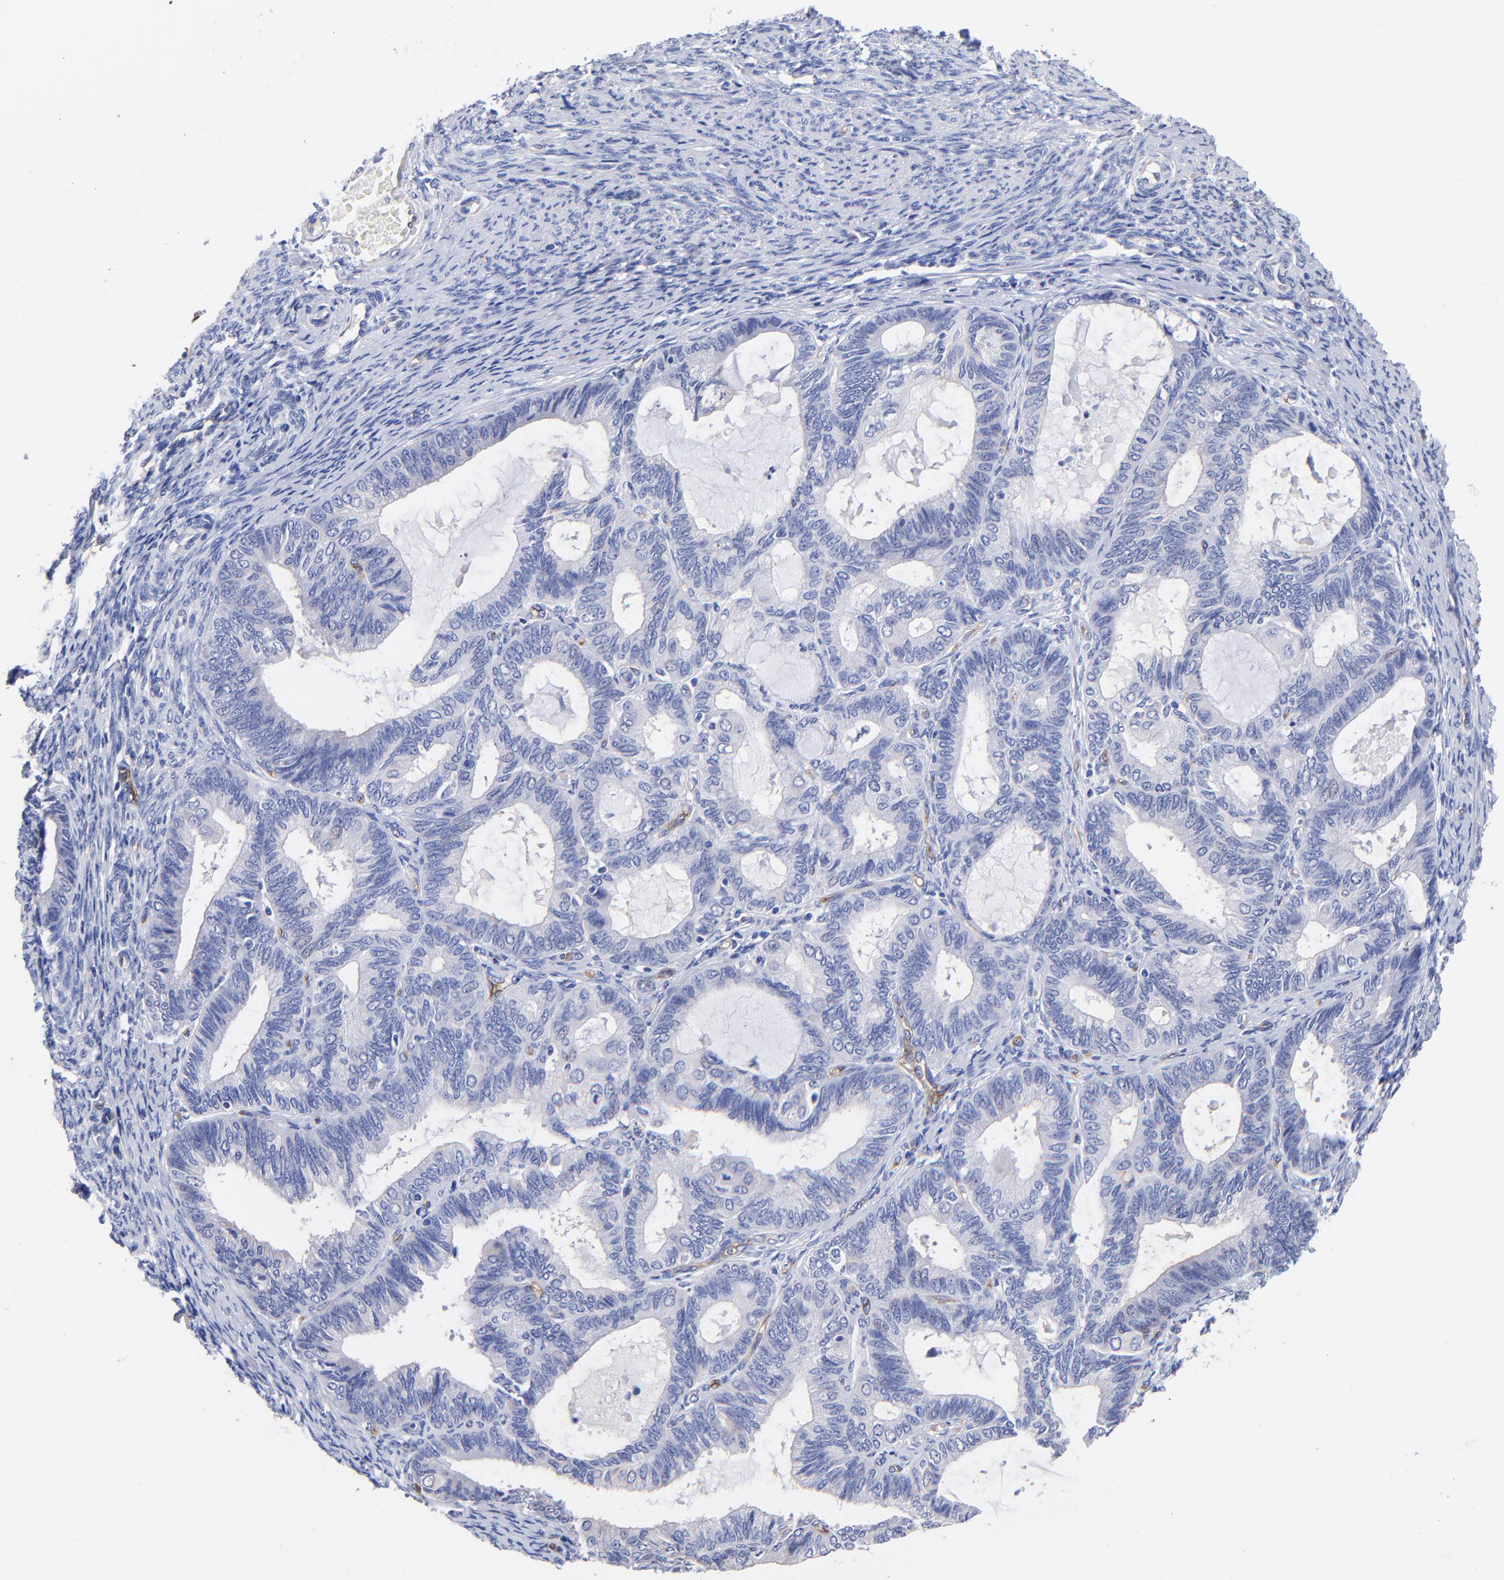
{"staining": {"intensity": "negative", "quantity": "none", "location": "none"}, "tissue": "endometrial cancer", "cell_type": "Tumor cells", "image_type": "cancer", "snomed": [{"axis": "morphology", "description": "Adenocarcinoma, NOS"}, {"axis": "topography", "description": "Endometrium"}], "caption": "Immunohistochemistry photomicrograph of neoplastic tissue: human endometrial cancer (adenocarcinoma) stained with DAB shows no significant protein staining in tumor cells.", "gene": "SLC44A2", "patient": {"sex": "female", "age": 63}}